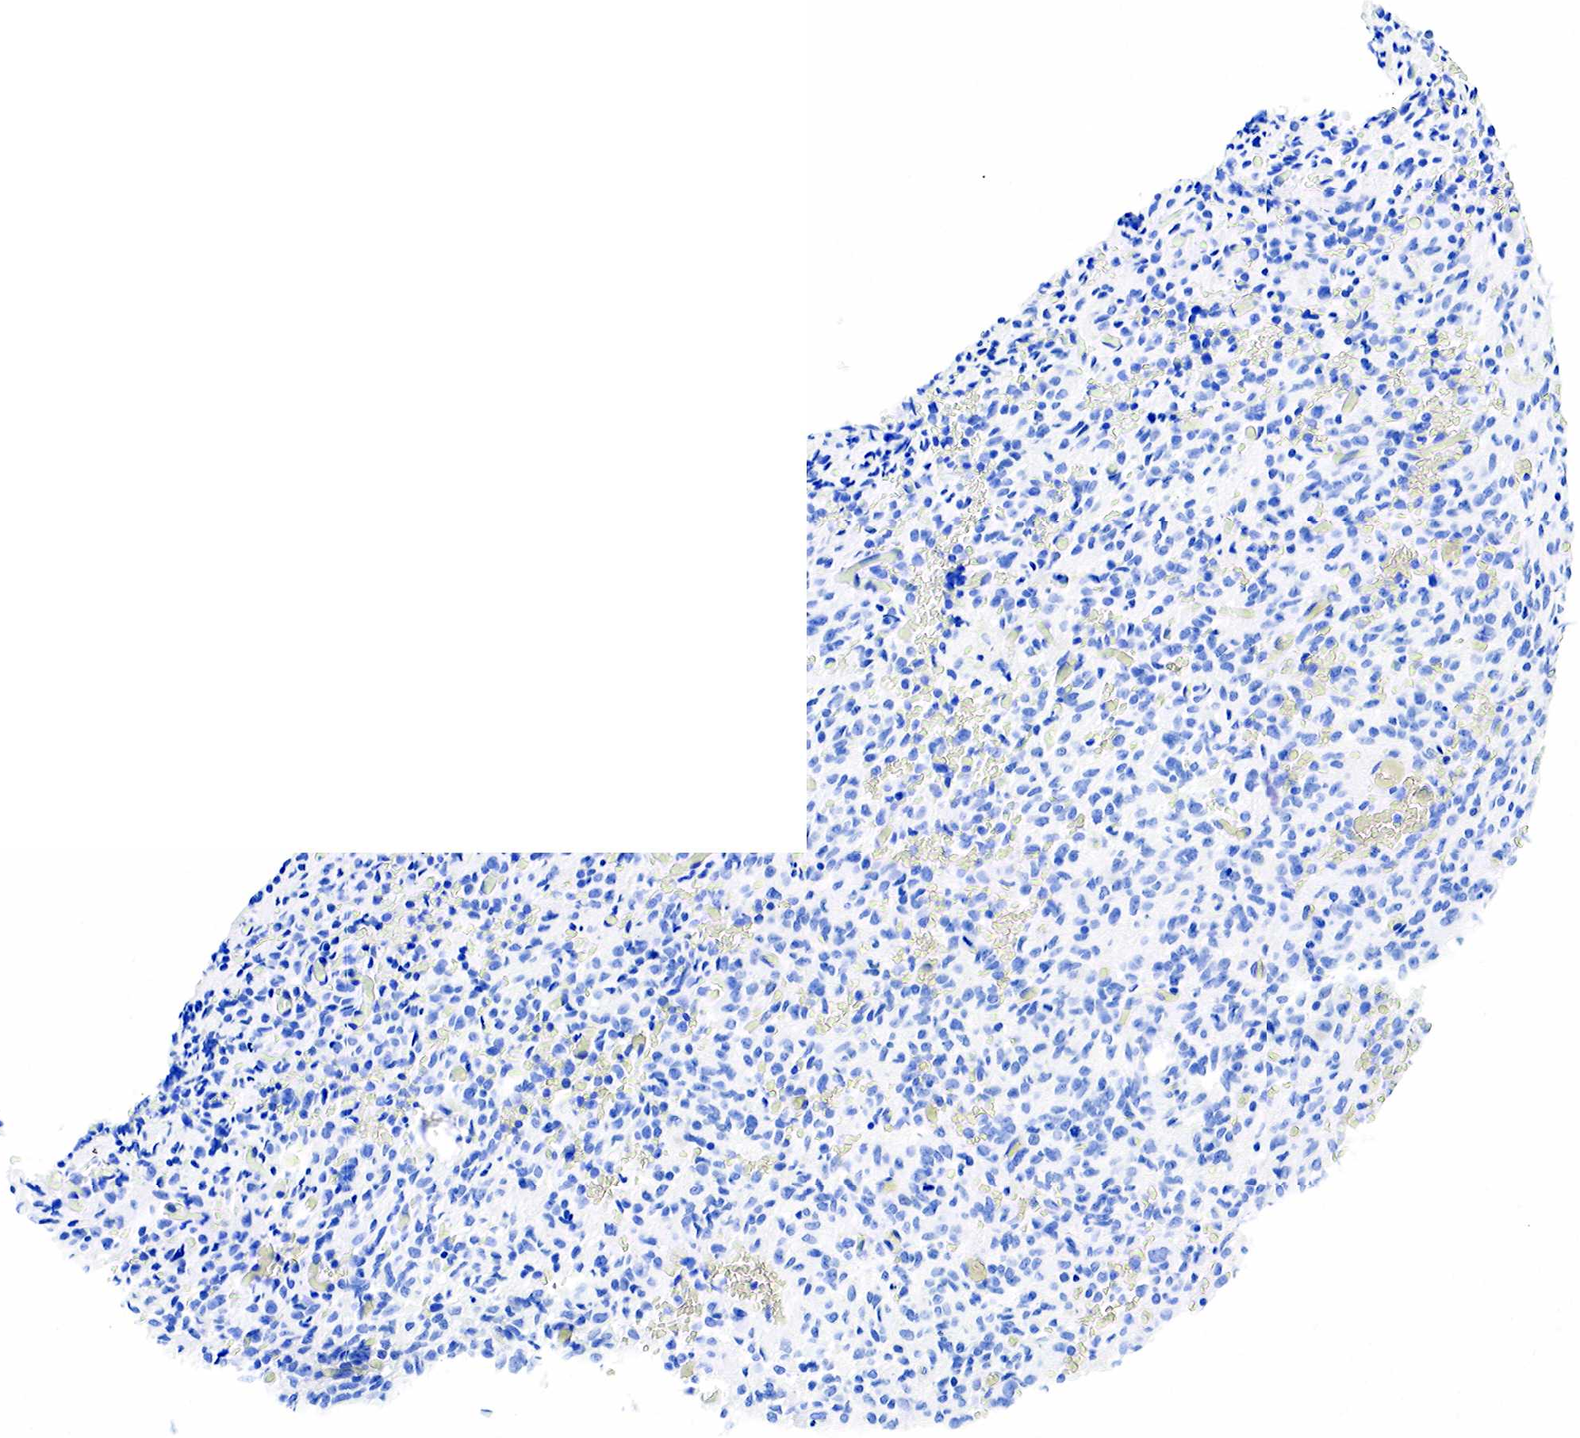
{"staining": {"intensity": "negative", "quantity": "none", "location": "none"}, "tissue": "glioma", "cell_type": "Tumor cells", "image_type": "cancer", "snomed": [{"axis": "morphology", "description": "Glioma, malignant, High grade"}, {"axis": "topography", "description": "Brain"}], "caption": "Photomicrograph shows no significant protein staining in tumor cells of glioma.", "gene": "ESR1", "patient": {"sex": "male", "age": 56}}